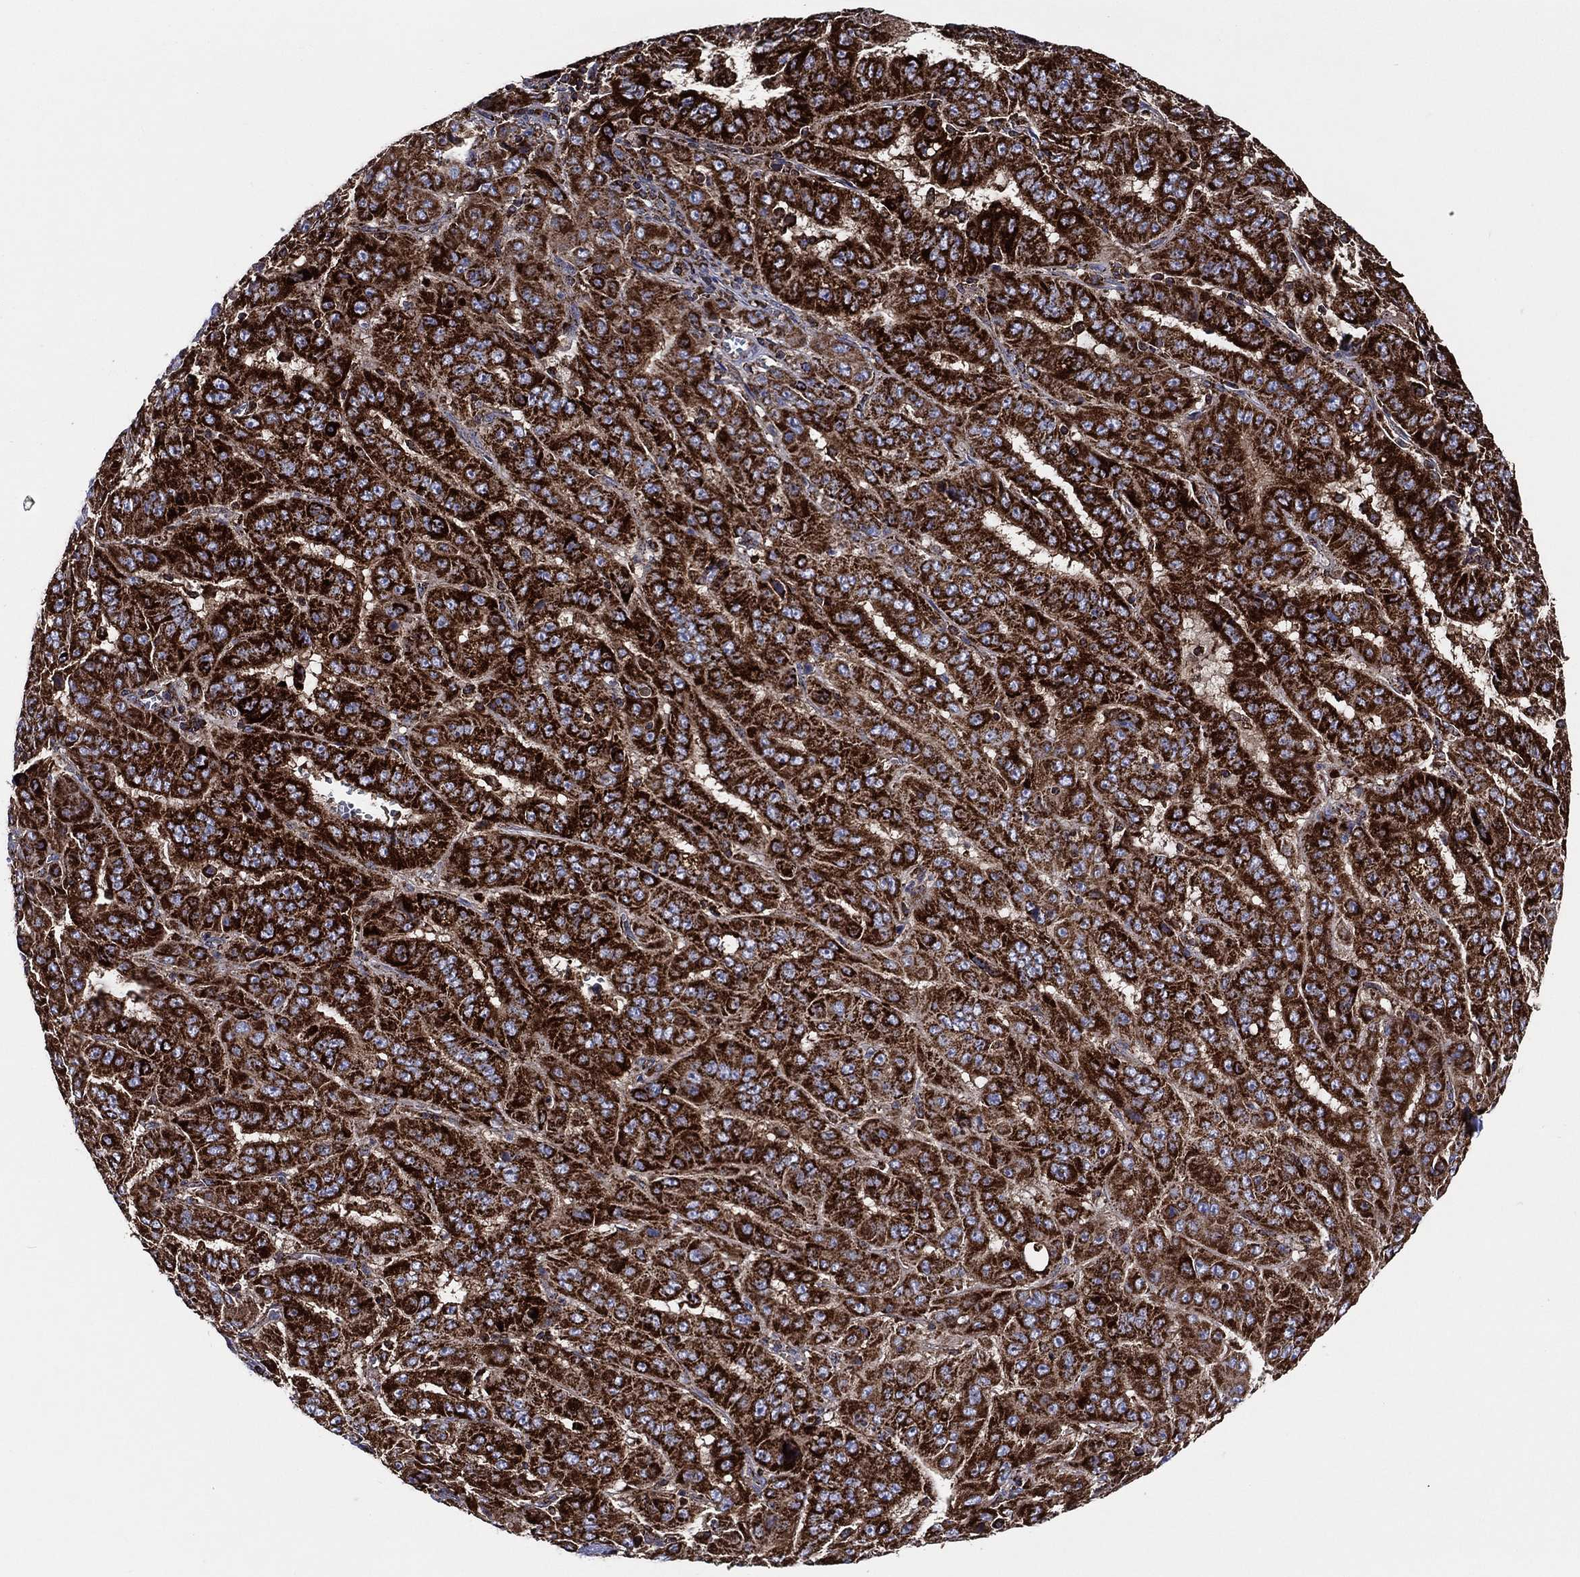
{"staining": {"intensity": "strong", "quantity": ">75%", "location": "cytoplasmic/membranous"}, "tissue": "pancreatic cancer", "cell_type": "Tumor cells", "image_type": "cancer", "snomed": [{"axis": "morphology", "description": "Adenocarcinoma, NOS"}, {"axis": "topography", "description": "Pancreas"}], "caption": "Pancreatic adenocarcinoma stained with IHC exhibits strong cytoplasmic/membranous staining in about >75% of tumor cells. (DAB (3,3'-diaminobenzidine) IHC with brightfield microscopy, high magnification).", "gene": "ANKRD37", "patient": {"sex": "male", "age": 63}}